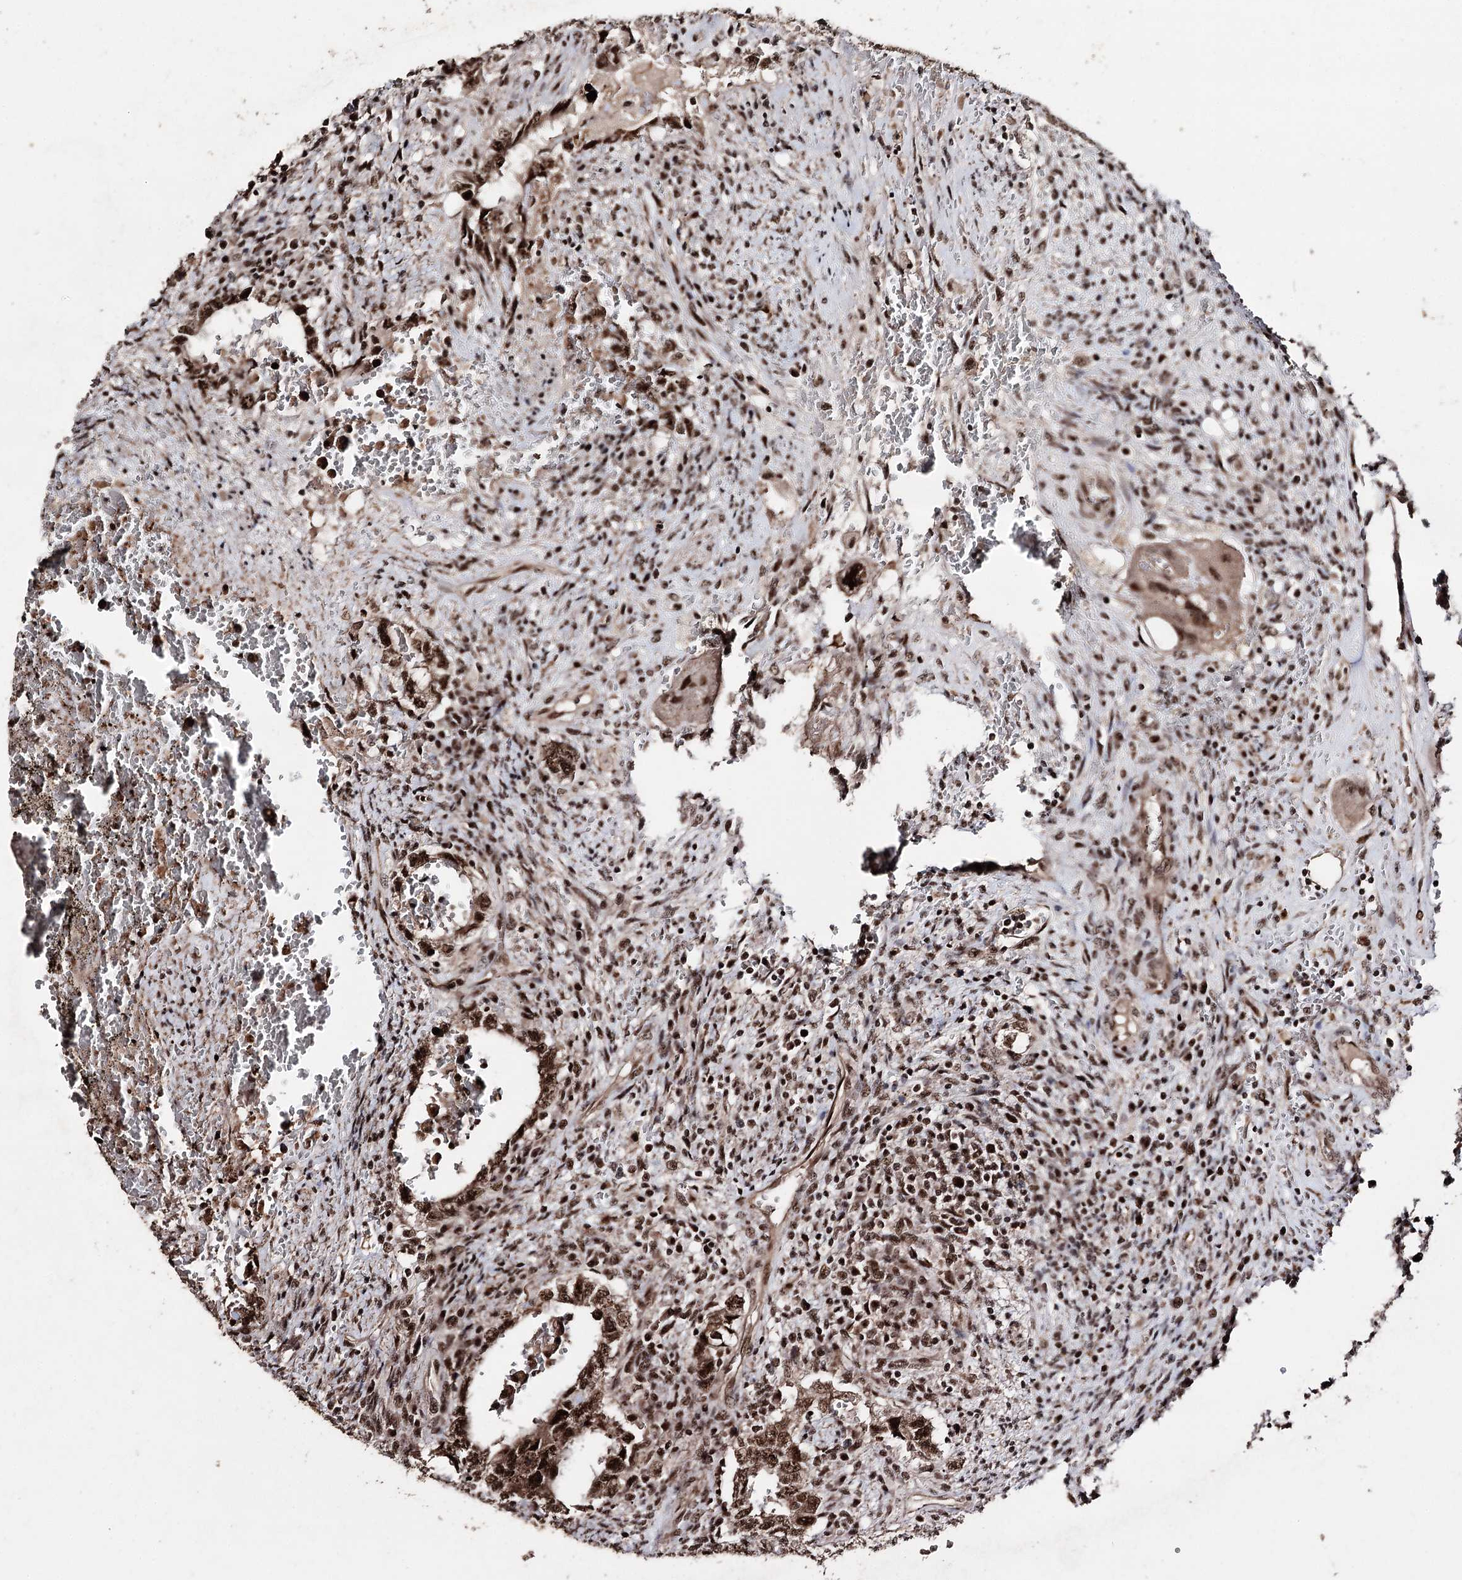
{"staining": {"intensity": "strong", "quantity": ">75%", "location": "nuclear"}, "tissue": "testis cancer", "cell_type": "Tumor cells", "image_type": "cancer", "snomed": [{"axis": "morphology", "description": "Carcinoma, Embryonal, NOS"}, {"axis": "topography", "description": "Testis"}], "caption": "Brown immunohistochemical staining in testis cancer displays strong nuclear positivity in approximately >75% of tumor cells. (DAB (3,3'-diaminobenzidine) IHC, brown staining for protein, blue staining for nuclei).", "gene": "U2SURP", "patient": {"sex": "male", "age": 26}}